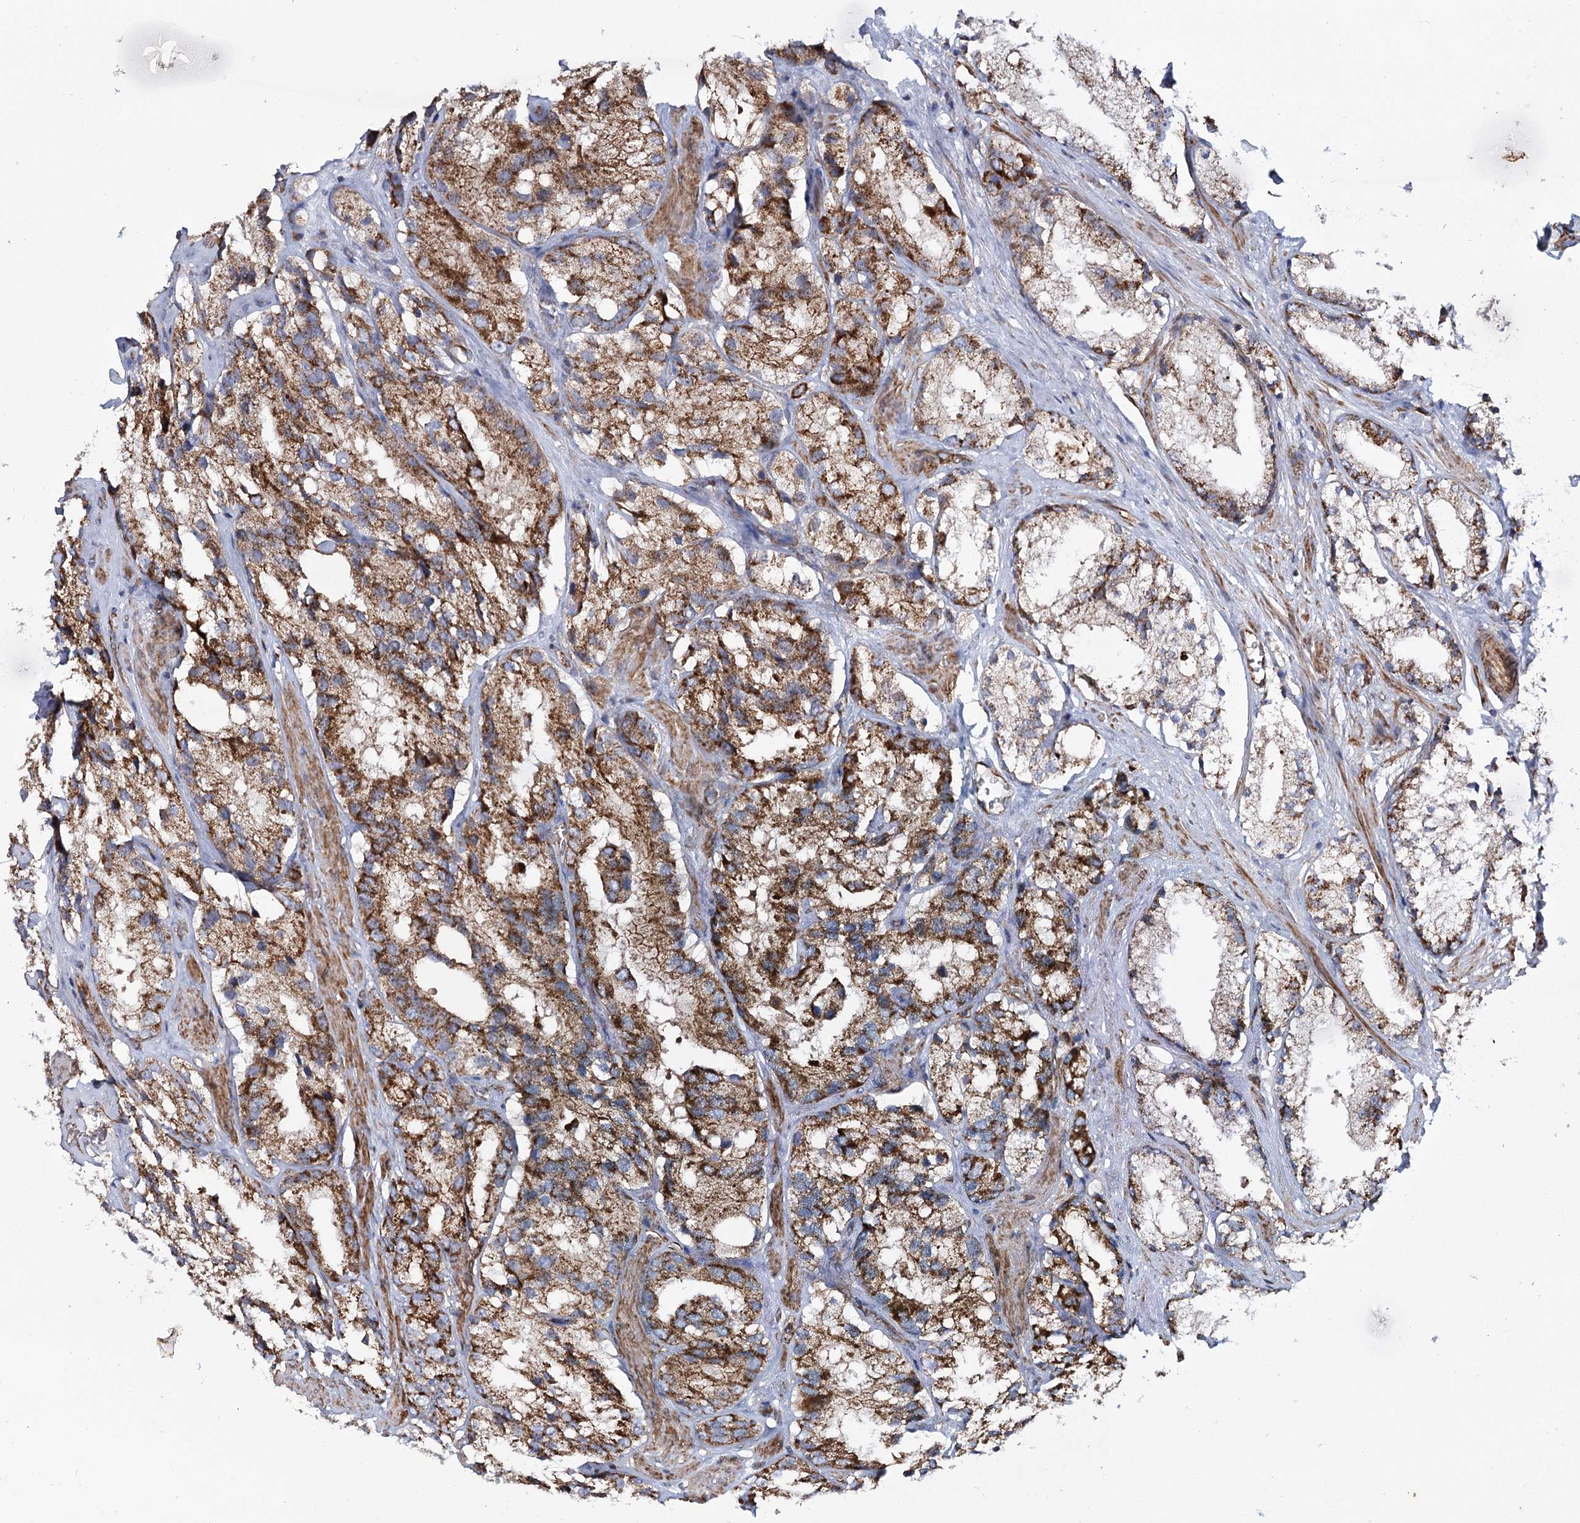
{"staining": {"intensity": "strong", "quantity": ">75%", "location": "cytoplasmic/membranous"}, "tissue": "prostate cancer", "cell_type": "Tumor cells", "image_type": "cancer", "snomed": [{"axis": "morphology", "description": "Adenocarcinoma, High grade"}, {"axis": "topography", "description": "Prostate"}], "caption": "High-magnification brightfield microscopy of prostate cancer stained with DAB (brown) and counterstained with hematoxylin (blue). tumor cells exhibit strong cytoplasmic/membranous expression is present in about>75% of cells.", "gene": "THUMPD3", "patient": {"sex": "male", "age": 66}}